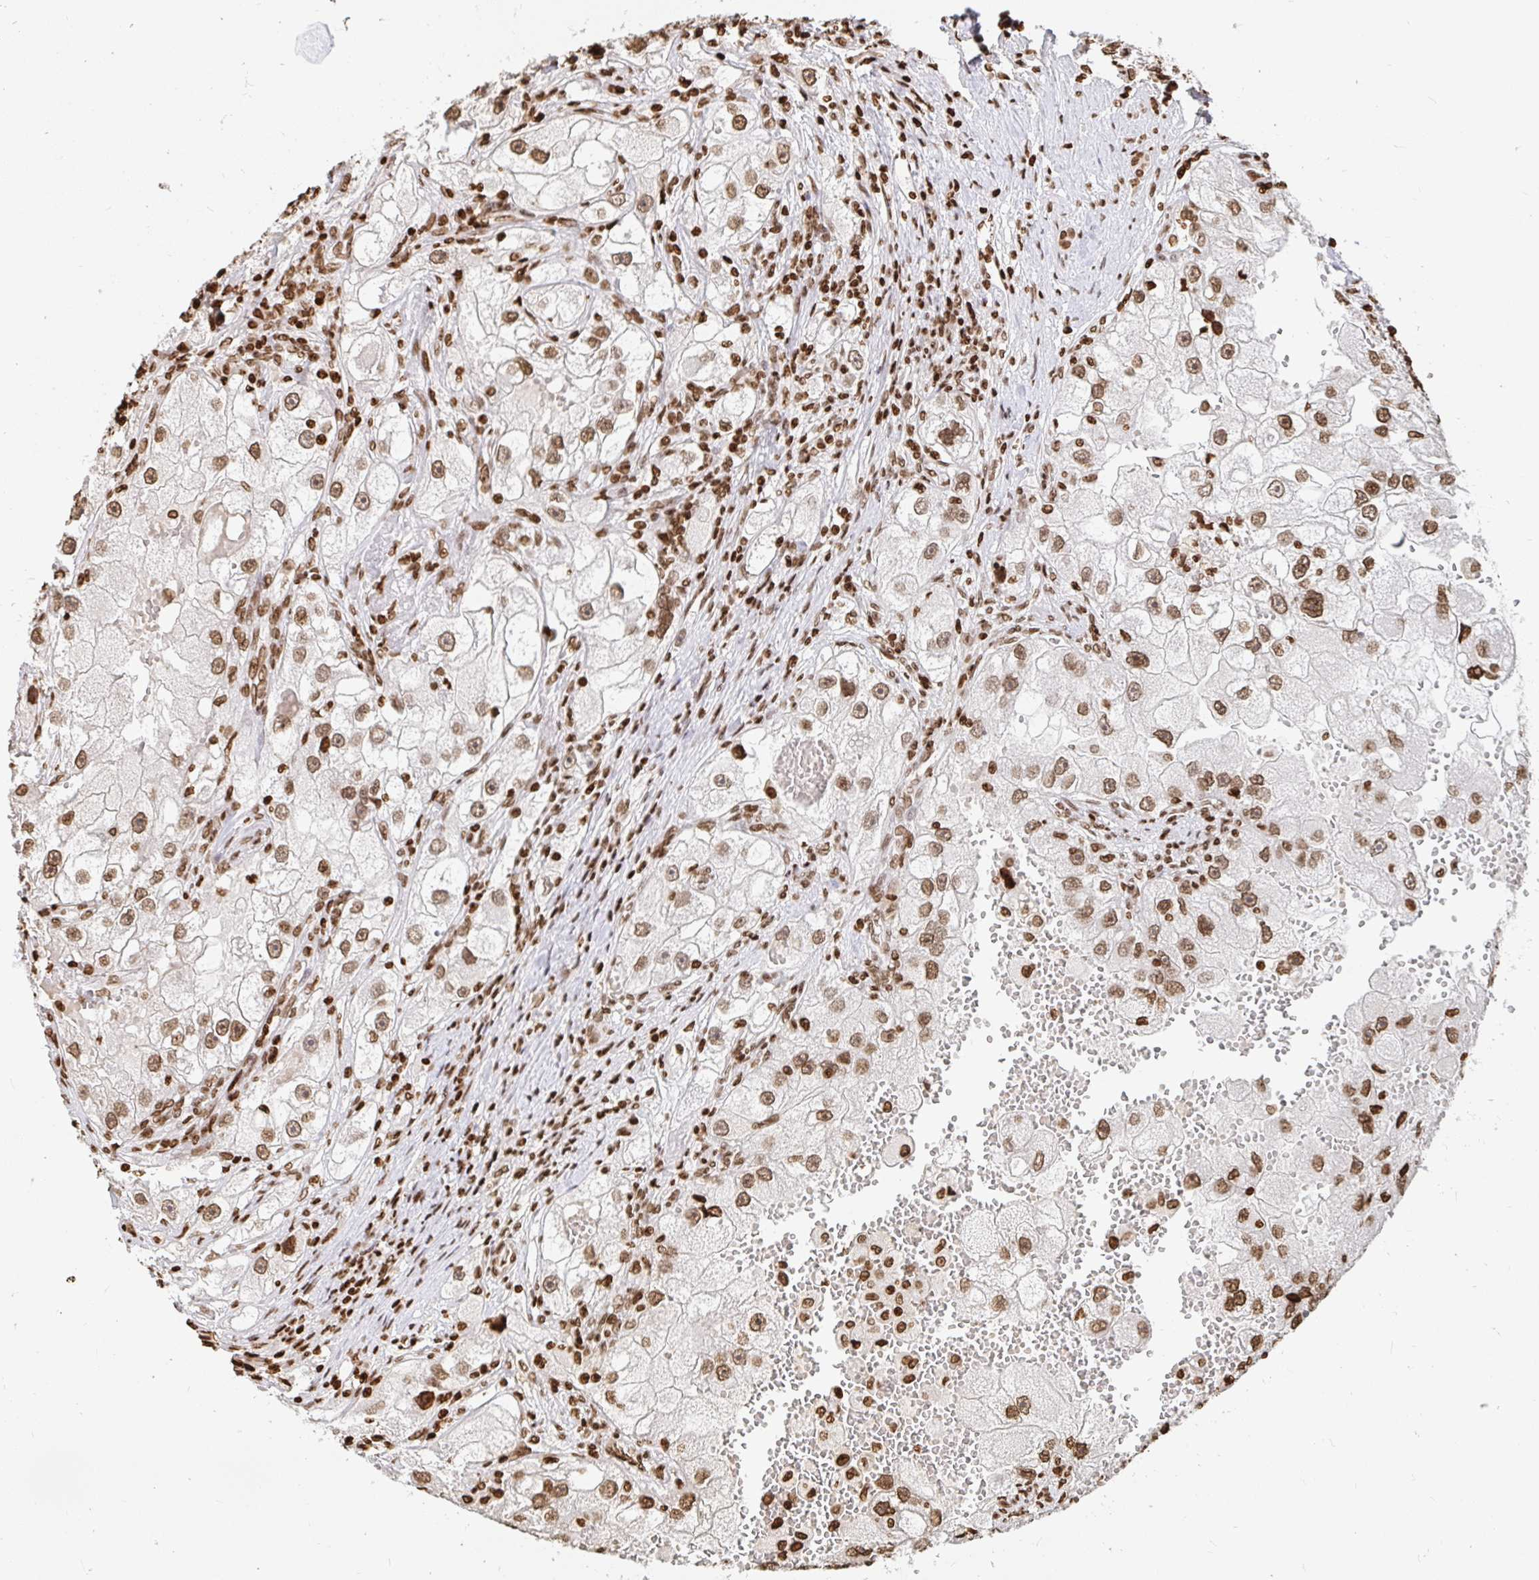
{"staining": {"intensity": "moderate", "quantity": ">75%", "location": "nuclear"}, "tissue": "renal cancer", "cell_type": "Tumor cells", "image_type": "cancer", "snomed": [{"axis": "morphology", "description": "Adenocarcinoma, NOS"}, {"axis": "topography", "description": "Kidney"}], "caption": "There is medium levels of moderate nuclear positivity in tumor cells of renal adenocarcinoma, as demonstrated by immunohistochemical staining (brown color).", "gene": "H2BC5", "patient": {"sex": "male", "age": 63}}